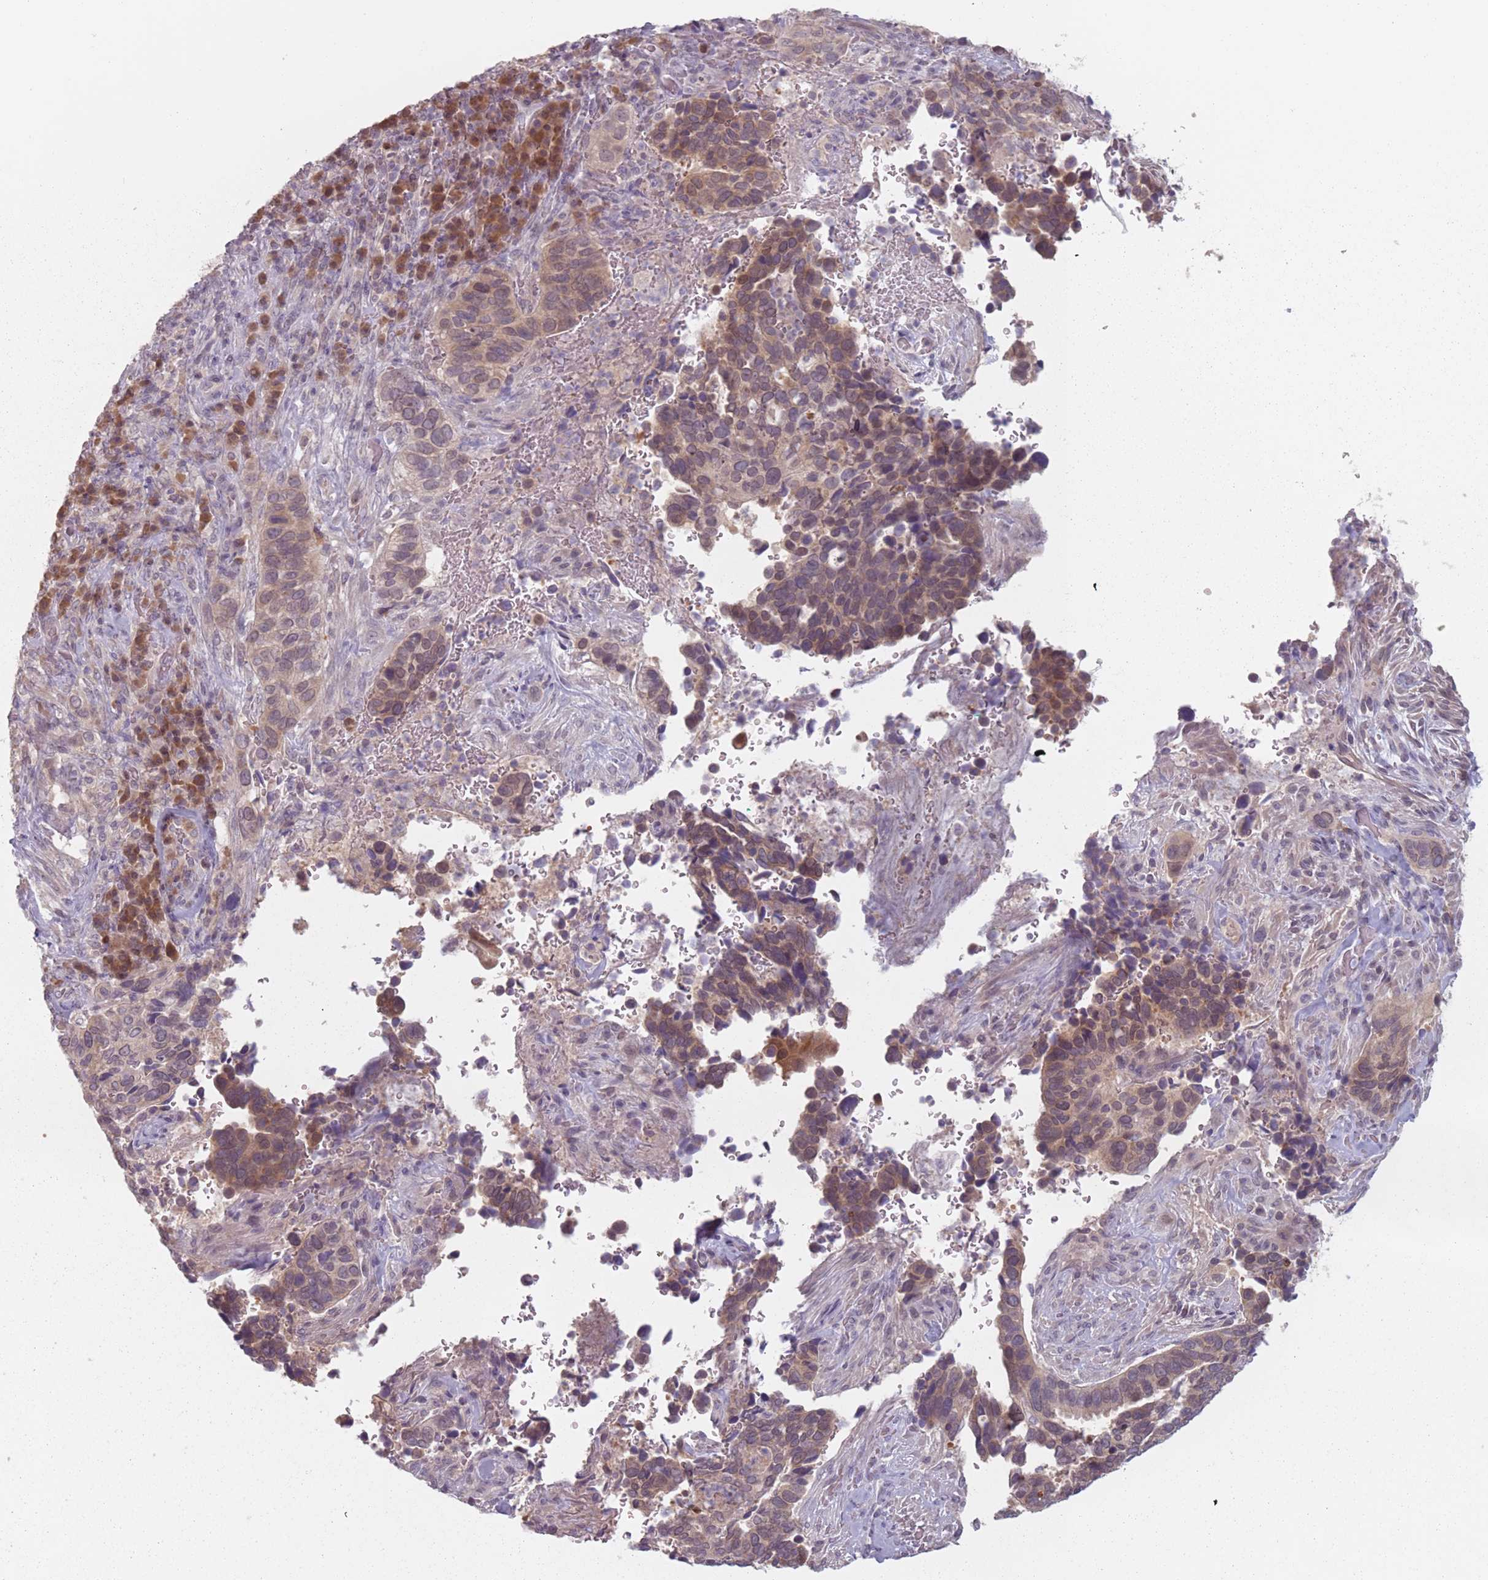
{"staining": {"intensity": "moderate", "quantity": ">75%", "location": "cytoplasmic/membranous,nuclear"}, "tissue": "cervical cancer", "cell_type": "Tumor cells", "image_type": "cancer", "snomed": [{"axis": "morphology", "description": "Squamous cell carcinoma, NOS"}, {"axis": "topography", "description": "Cervix"}], "caption": "Protein staining of cervical cancer (squamous cell carcinoma) tissue reveals moderate cytoplasmic/membranous and nuclear positivity in about >75% of tumor cells.", "gene": "NAXE", "patient": {"sex": "female", "age": 38}}